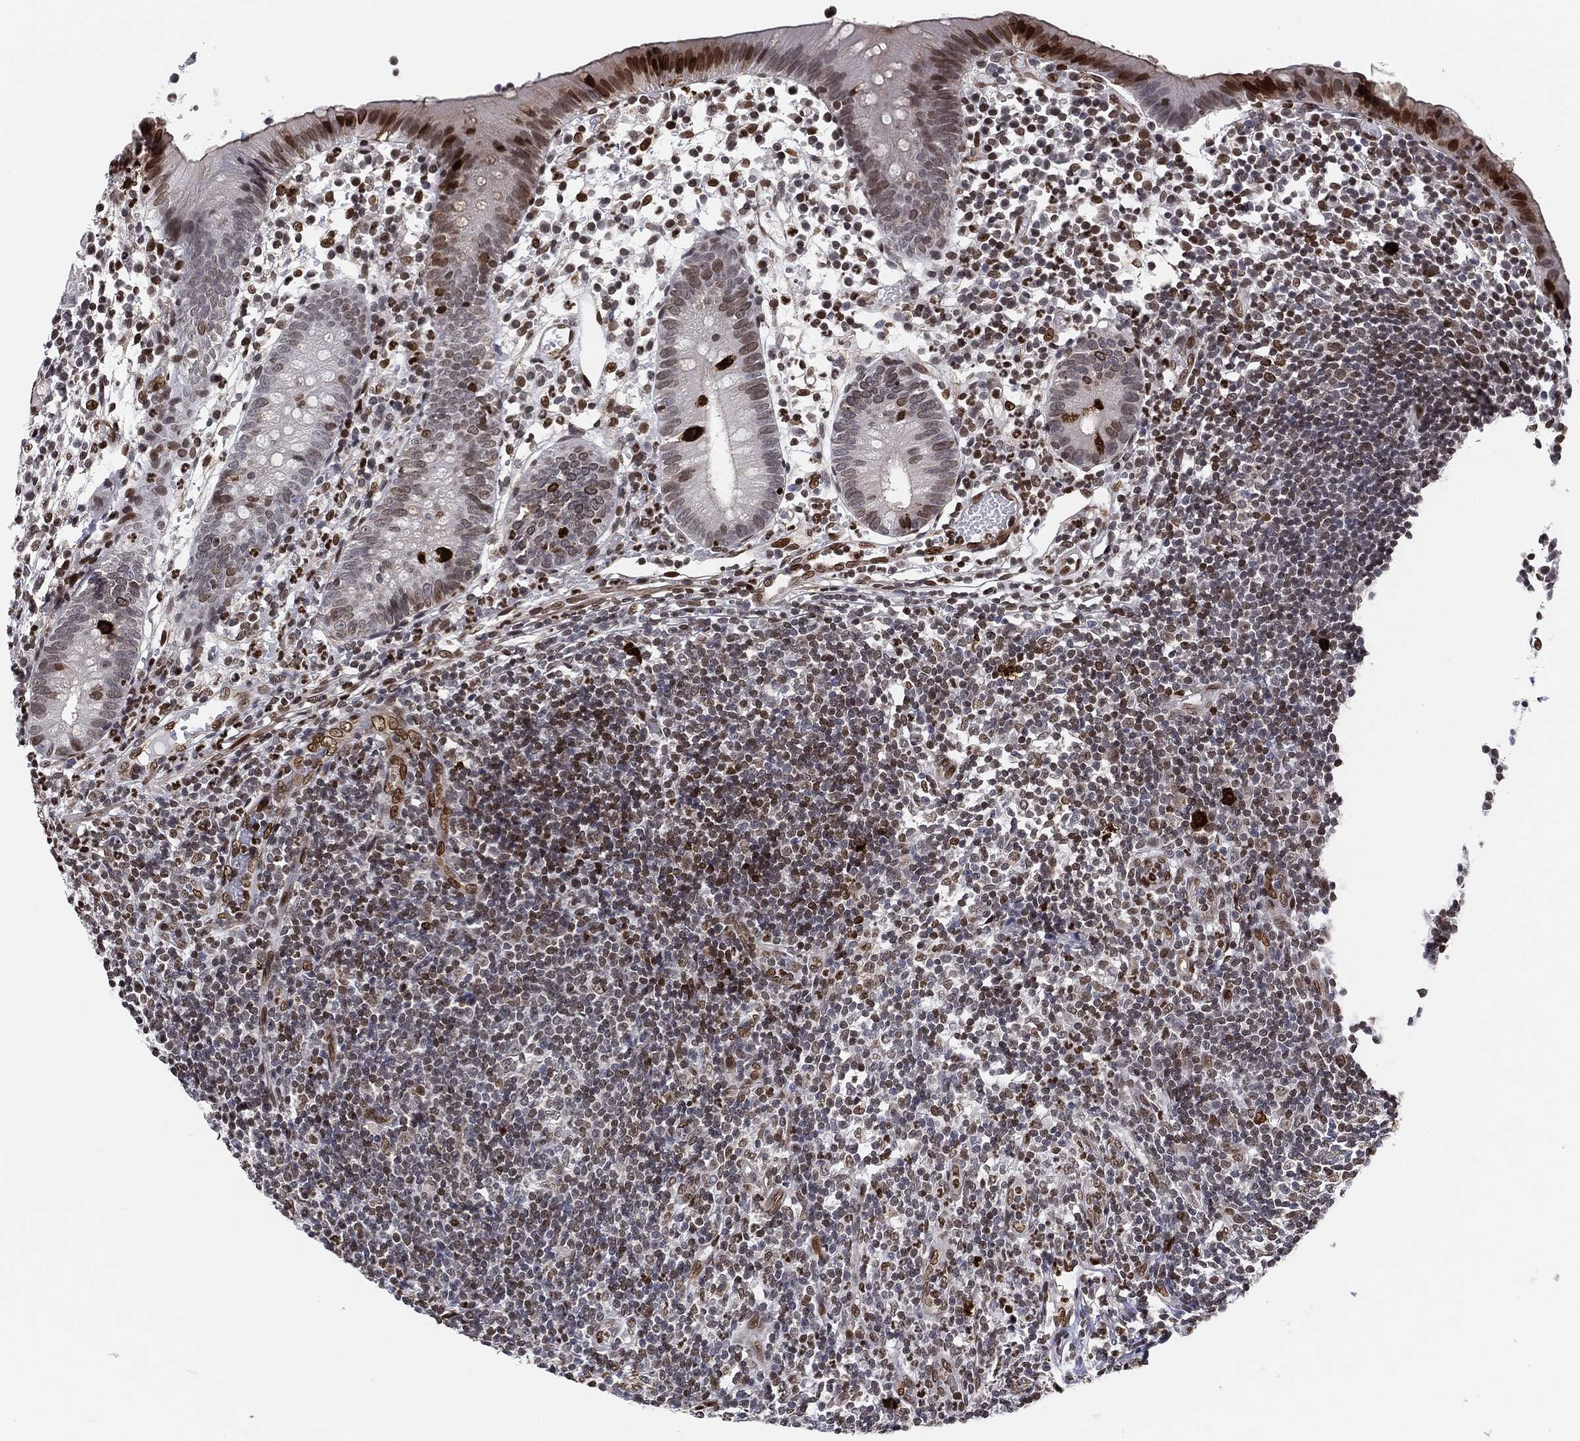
{"staining": {"intensity": "strong", "quantity": "<25%", "location": "nuclear"}, "tissue": "appendix", "cell_type": "Glandular cells", "image_type": "normal", "snomed": [{"axis": "morphology", "description": "Normal tissue, NOS"}, {"axis": "topography", "description": "Appendix"}], "caption": "Immunohistochemistry (IHC) (DAB) staining of unremarkable human appendix exhibits strong nuclear protein positivity in approximately <25% of glandular cells.", "gene": "LMNB1", "patient": {"sex": "female", "age": 40}}